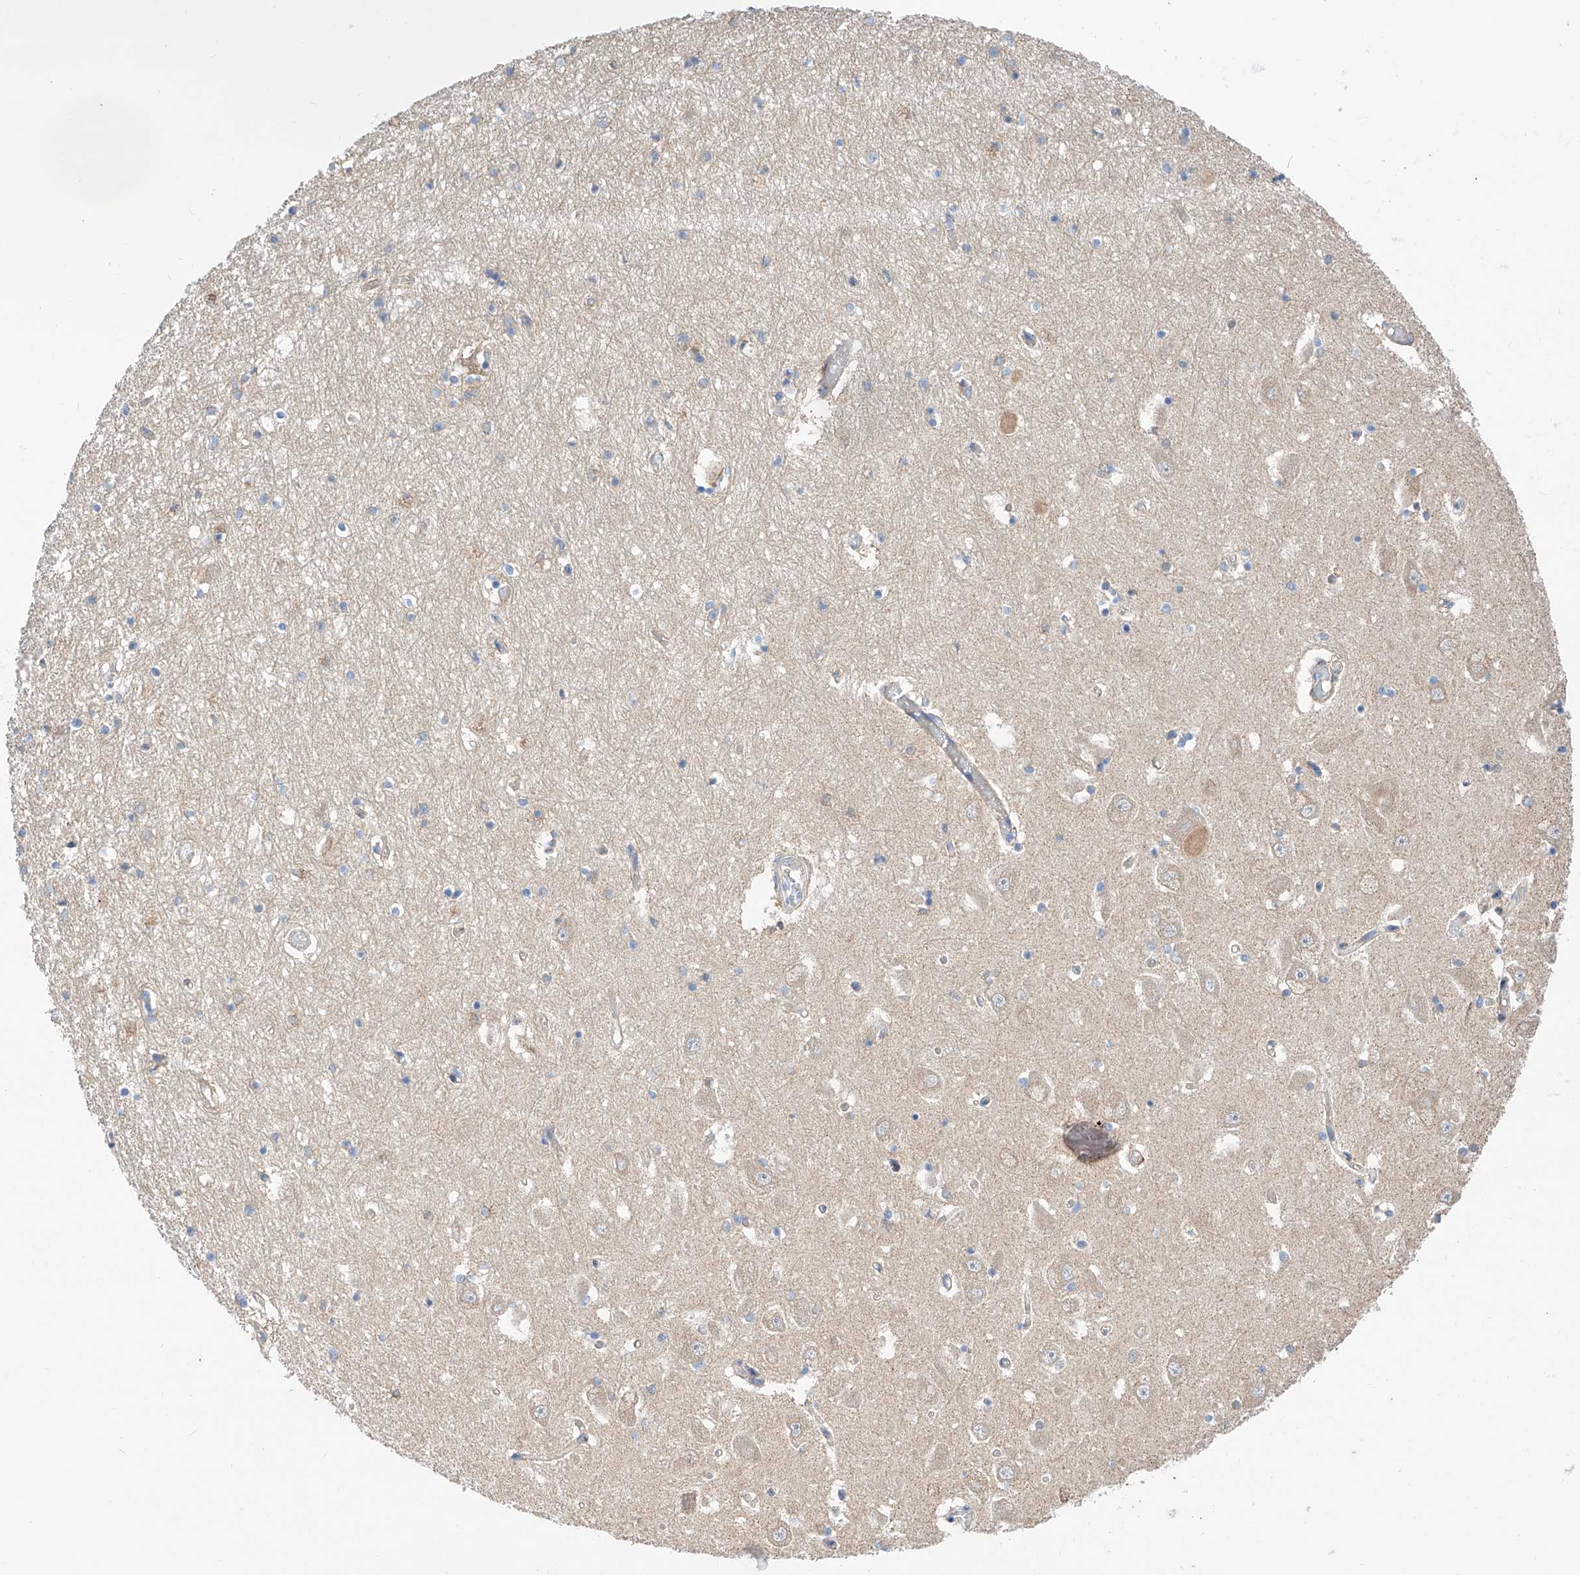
{"staining": {"intensity": "weak", "quantity": "<25%", "location": "cytoplasmic/membranous"}, "tissue": "hippocampus", "cell_type": "Glial cells", "image_type": "normal", "snomed": [{"axis": "morphology", "description": "Normal tissue, NOS"}, {"axis": "topography", "description": "Hippocampus"}], "caption": "This is a micrograph of immunohistochemistry staining of benign hippocampus, which shows no staining in glial cells.", "gene": "SLC22A7", "patient": {"sex": "male", "age": 70}}